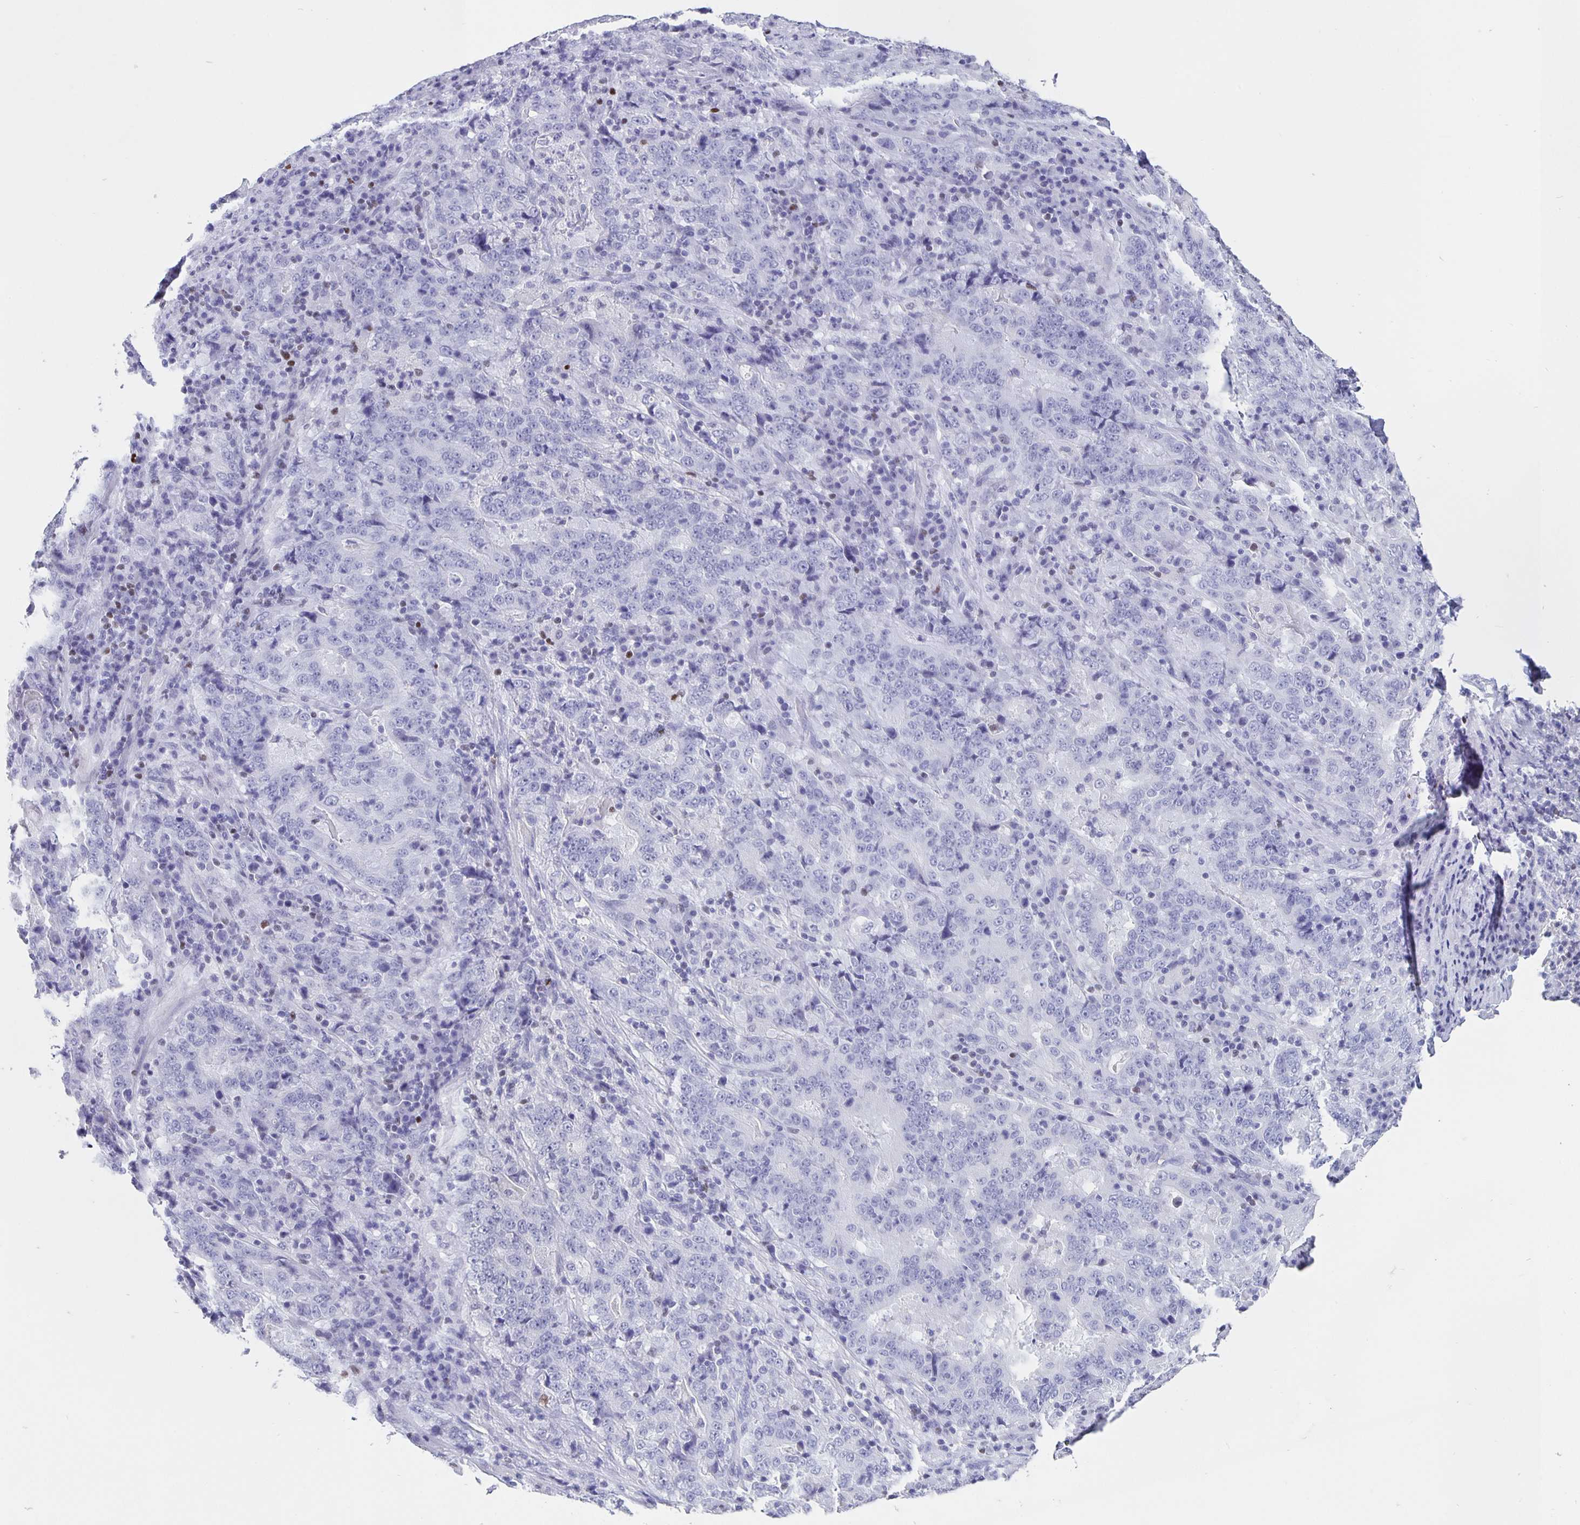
{"staining": {"intensity": "negative", "quantity": "none", "location": "none"}, "tissue": "stomach cancer", "cell_type": "Tumor cells", "image_type": "cancer", "snomed": [{"axis": "morphology", "description": "Normal tissue, NOS"}, {"axis": "morphology", "description": "Adenocarcinoma, NOS"}, {"axis": "topography", "description": "Stomach, upper"}, {"axis": "topography", "description": "Stomach"}], "caption": "Histopathology image shows no significant protein expression in tumor cells of stomach cancer (adenocarcinoma). The staining was performed using DAB (3,3'-diaminobenzidine) to visualize the protein expression in brown, while the nuclei were stained in blue with hematoxylin (Magnification: 20x).", "gene": "SATB2", "patient": {"sex": "male", "age": 59}}